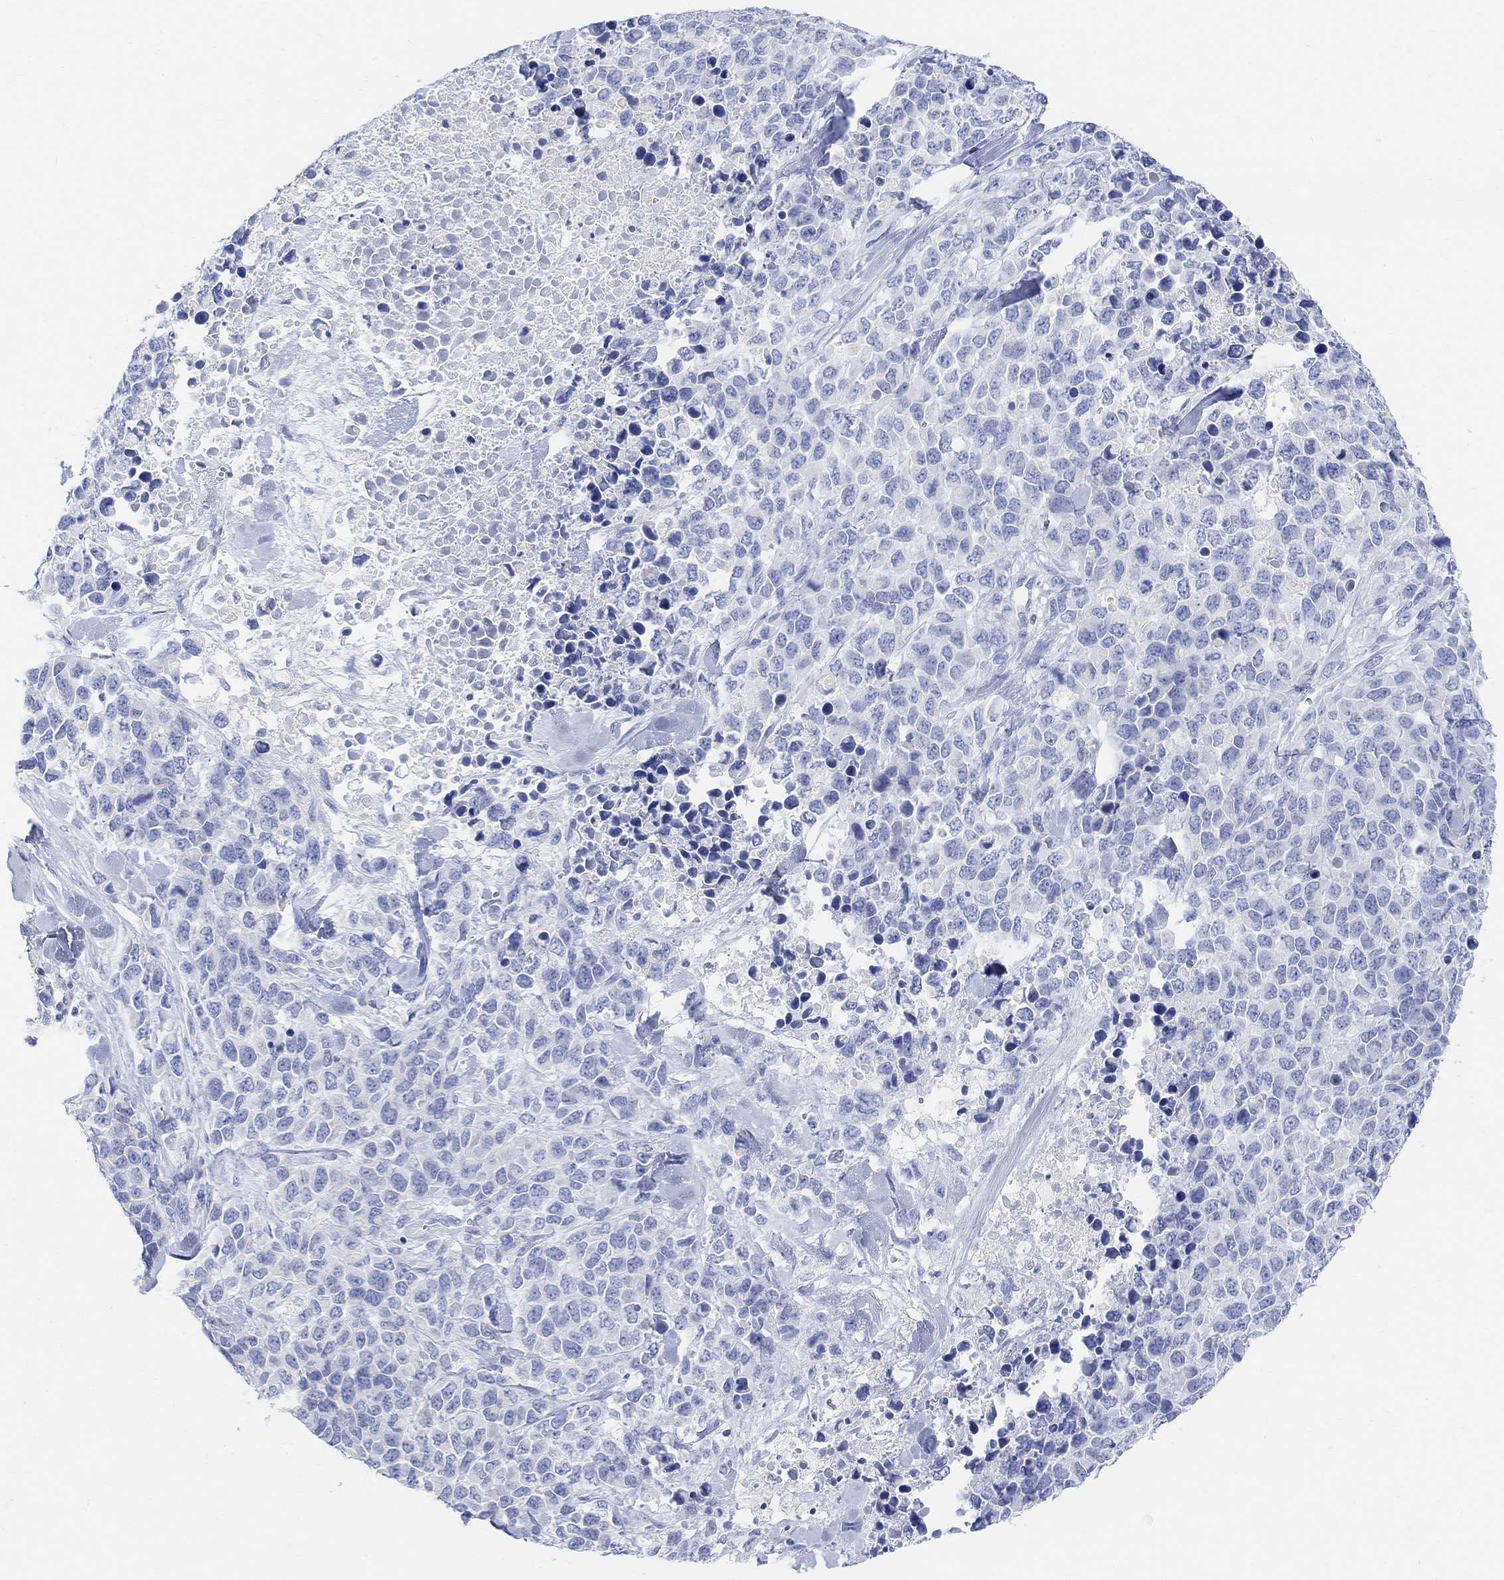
{"staining": {"intensity": "negative", "quantity": "none", "location": "none"}, "tissue": "melanoma", "cell_type": "Tumor cells", "image_type": "cancer", "snomed": [{"axis": "morphology", "description": "Malignant melanoma, Metastatic site"}, {"axis": "topography", "description": "Skin"}], "caption": "This is a image of IHC staining of melanoma, which shows no staining in tumor cells.", "gene": "RETNLB", "patient": {"sex": "male", "age": 84}}